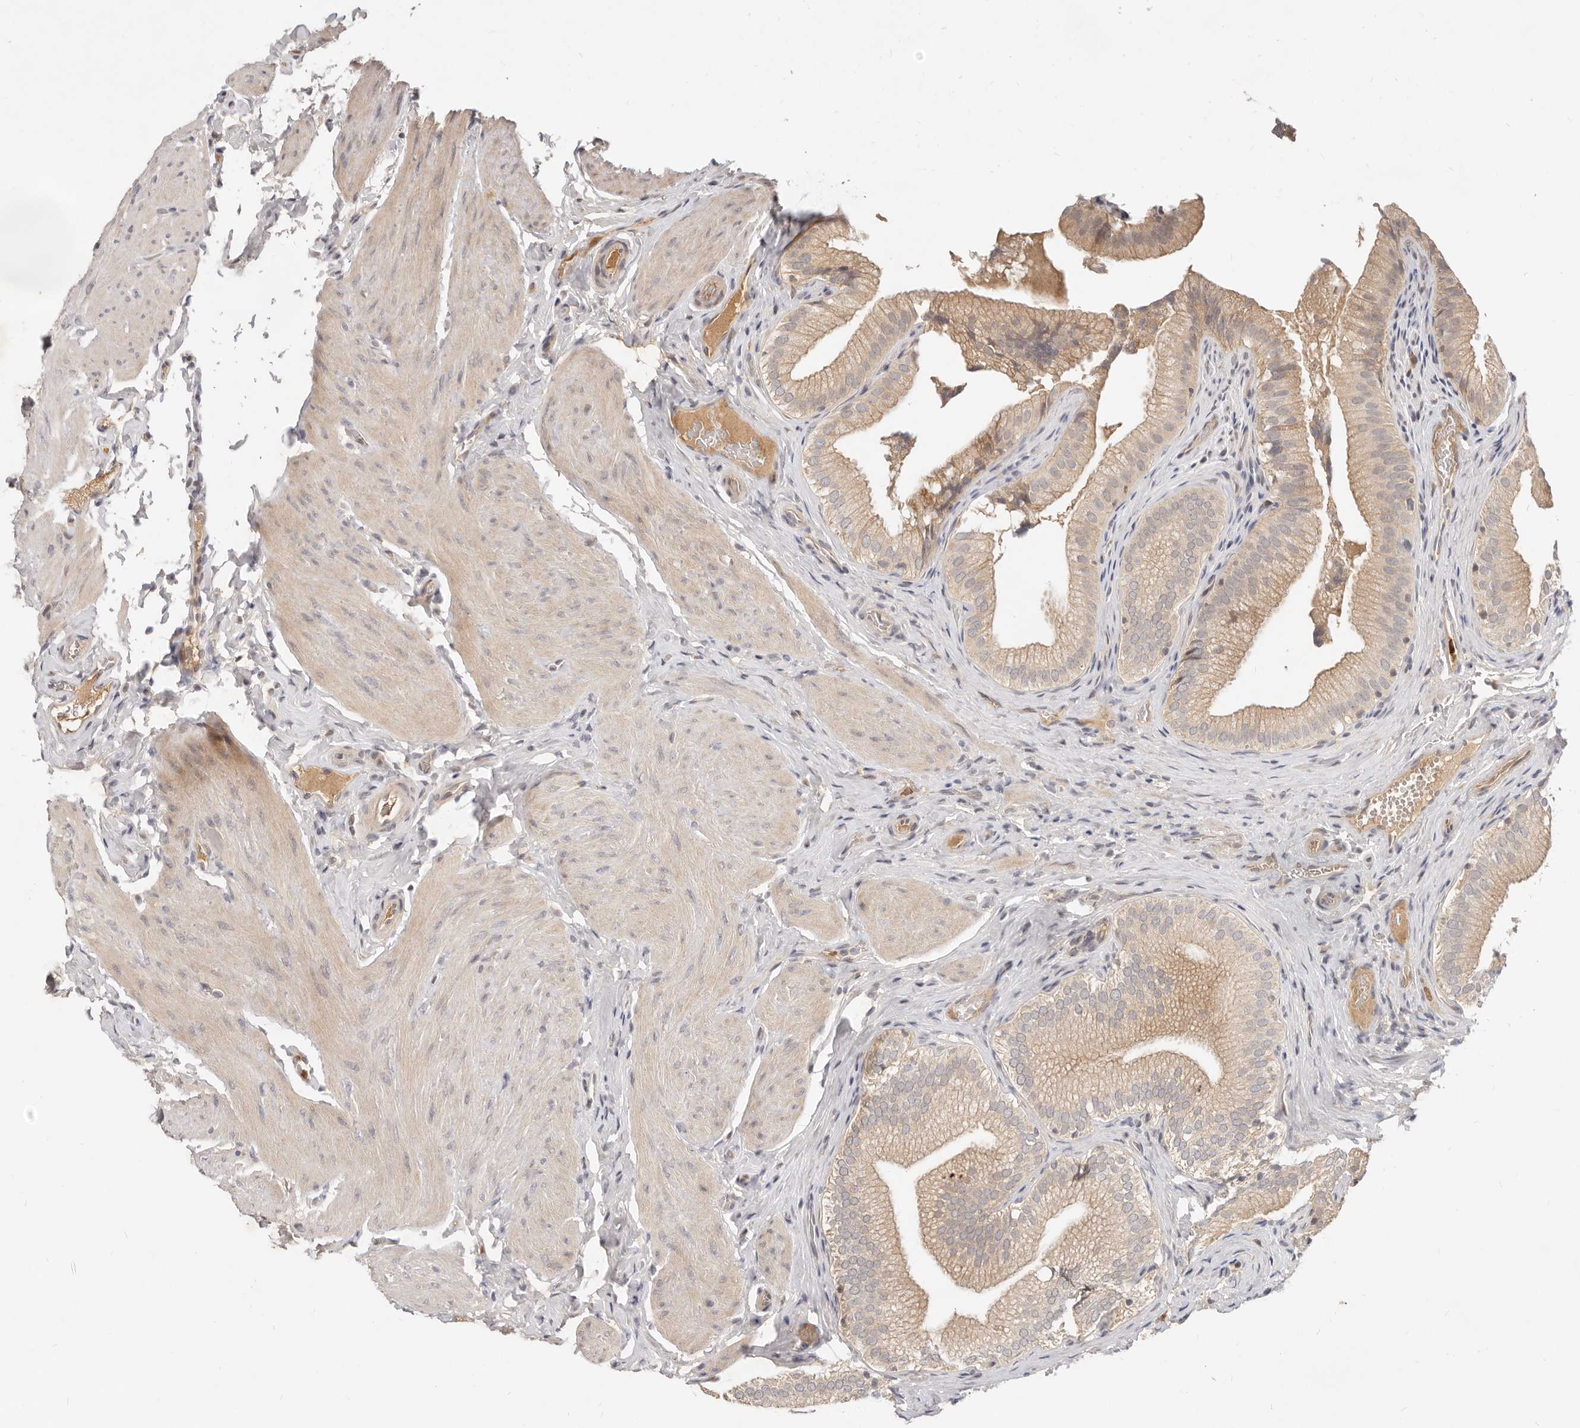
{"staining": {"intensity": "weak", "quantity": "25%-75%", "location": "cytoplasmic/membranous"}, "tissue": "gallbladder", "cell_type": "Glandular cells", "image_type": "normal", "snomed": [{"axis": "morphology", "description": "Normal tissue, NOS"}, {"axis": "topography", "description": "Gallbladder"}], "caption": "IHC (DAB) staining of benign human gallbladder displays weak cytoplasmic/membranous protein expression in approximately 25%-75% of glandular cells.", "gene": "USP49", "patient": {"sex": "female", "age": 30}}